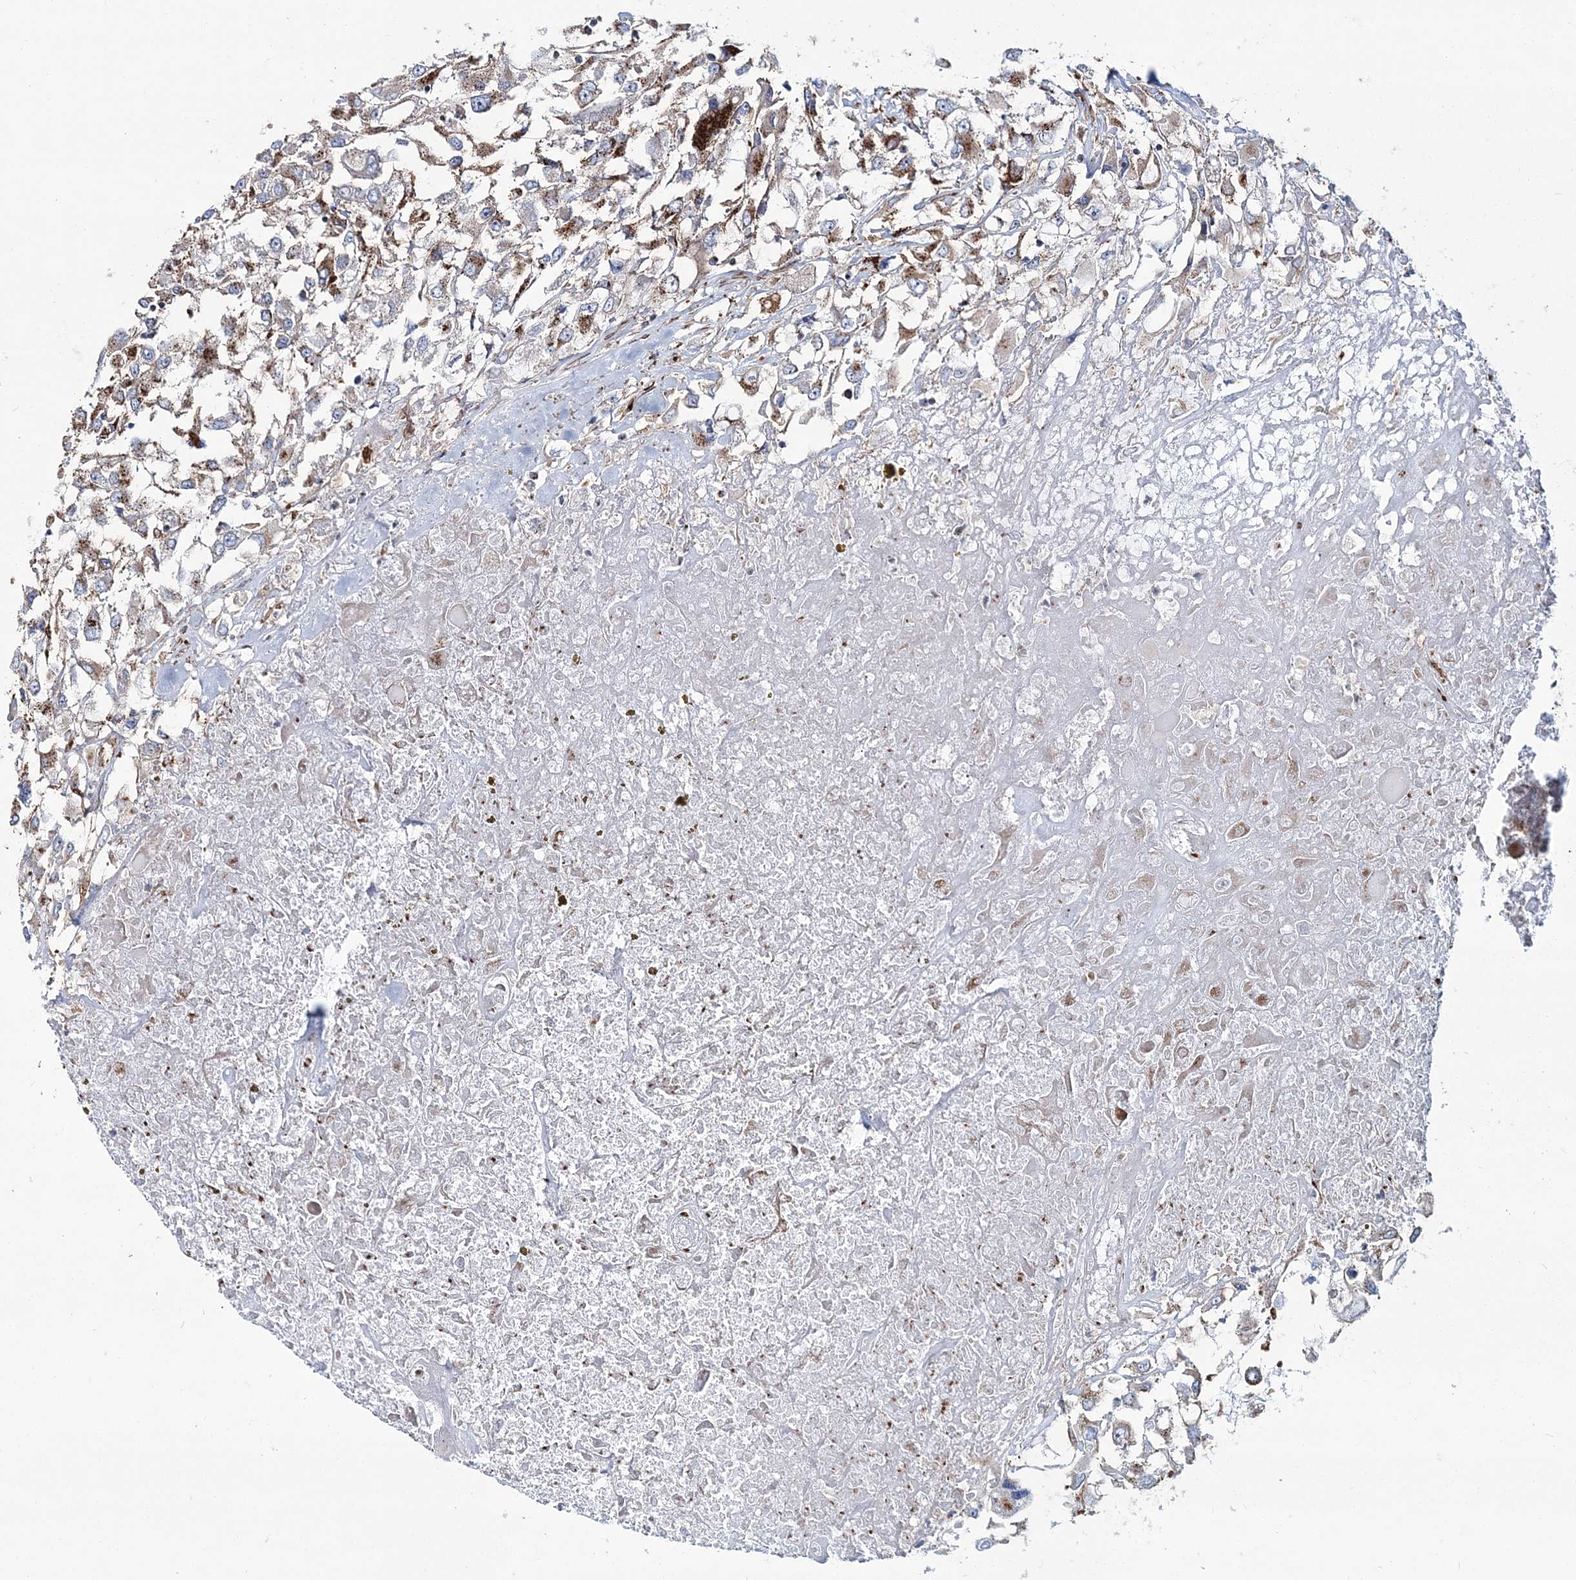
{"staining": {"intensity": "moderate", "quantity": ">75%", "location": "cytoplasmic/membranous"}, "tissue": "renal cancer", "cell_type": "Tumor cells", "image_type": "cancer", "snomed": [{"axis": "morphology", "description": "Adenocarcinoma, NOS"}, {"axis": "topography", "description": "Kidney"}], "caption": "Renal cancer stained with IHC shows moderate cytoplasmic/membranous positivity in approximately >75% of tumor cells.", "gene": "MAN1A2", "patient": {"sex": "female", "age": 52}}